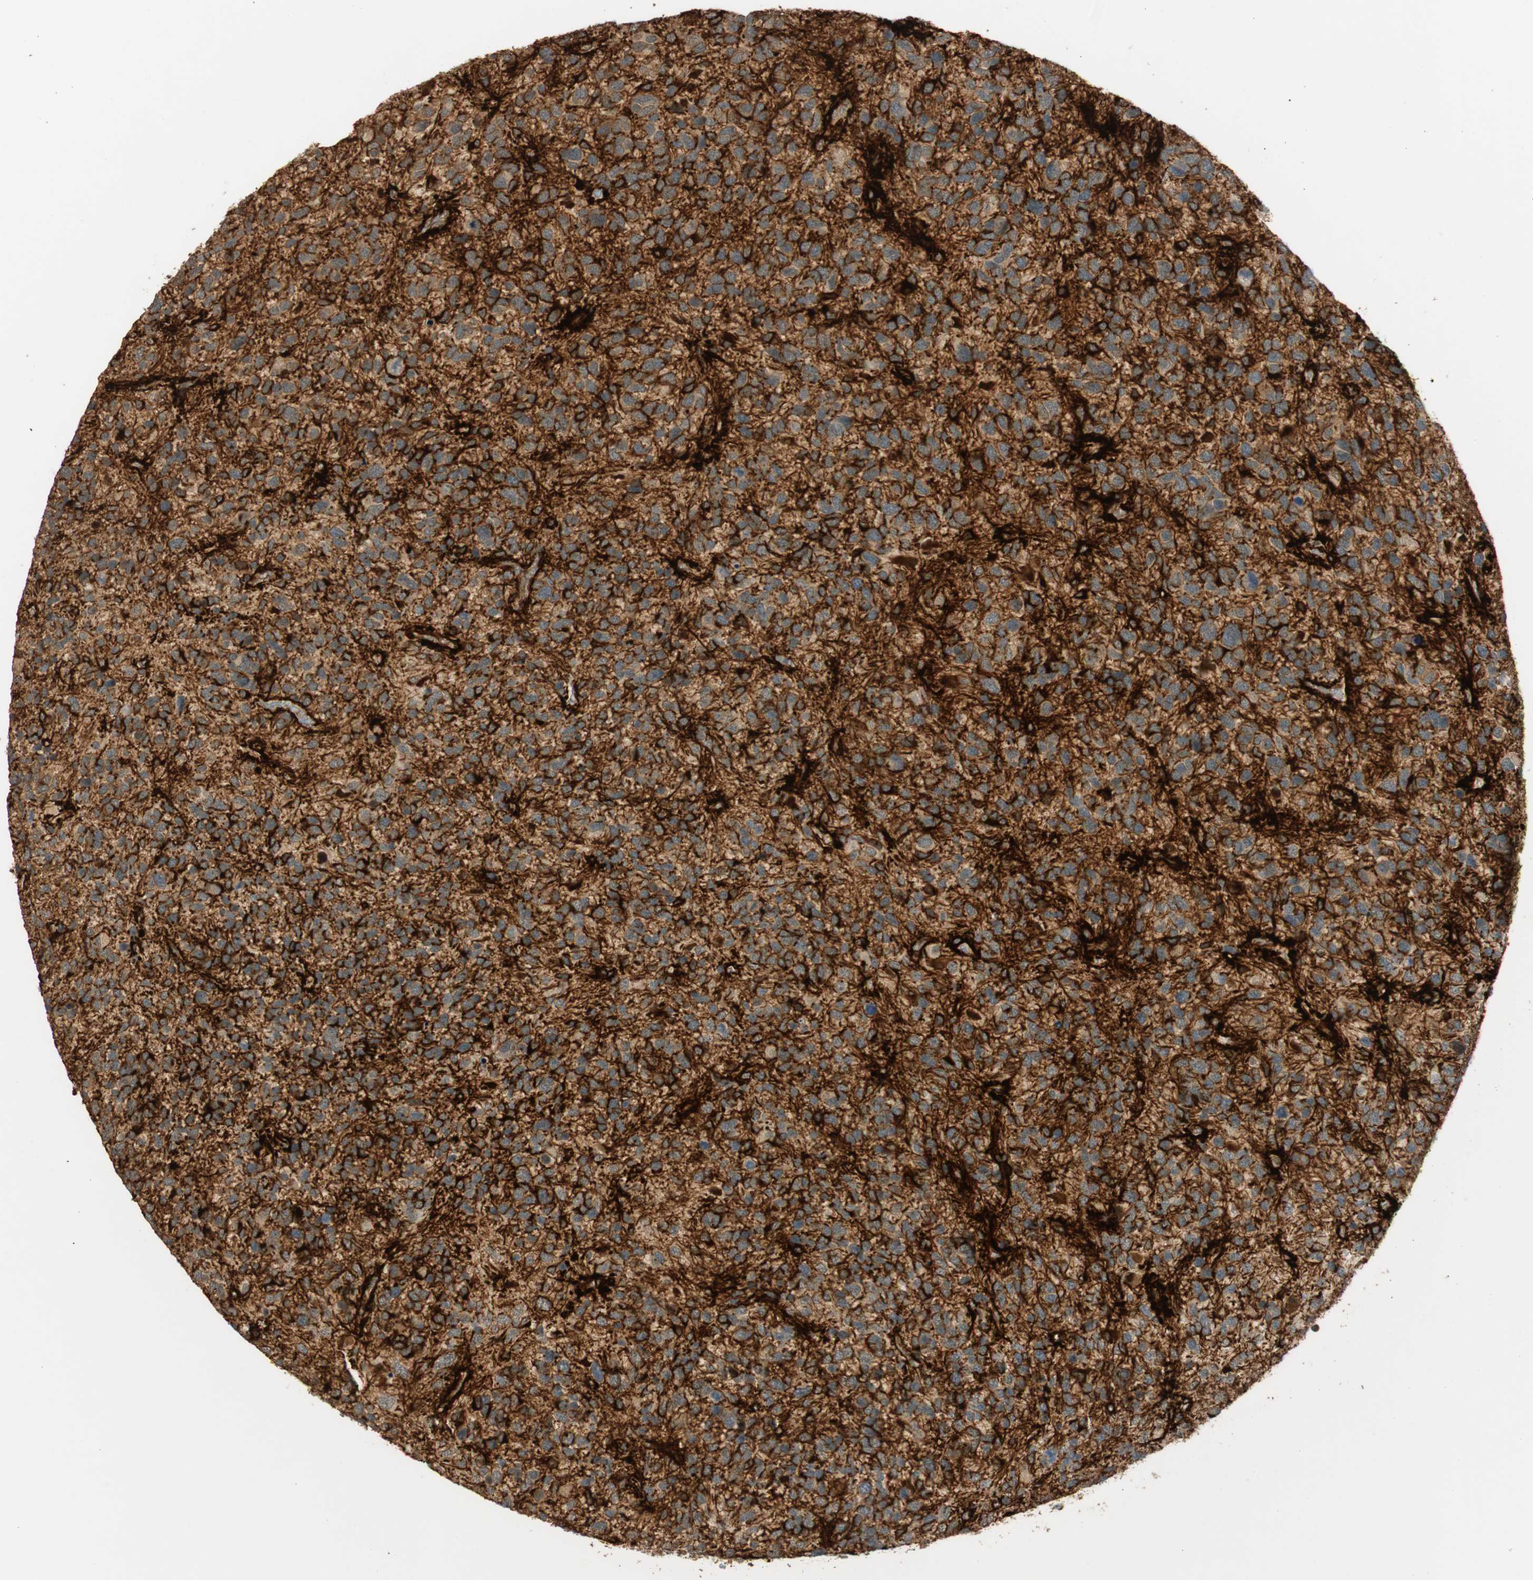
{"staining": {"intensity": "weak", "quantity": "25%-75%", "location": "cytoplasmic/membranous"}, "tissue": "glioma", "cell_type": "Tumor cells", "image_type": "cancer", "snomed": [{"axis": "morphology", "description": "Glioma, malignant, High grade"}, {"axis": "topography", "description": "Brain"}], "caption": "Human glioma stained with a brown dye displays weak cytoplasmic/membranous positive positivity in about 25%-75% of tumor cells.", "gene": "NES", "patient": {"sex": "female", "age": 58}}